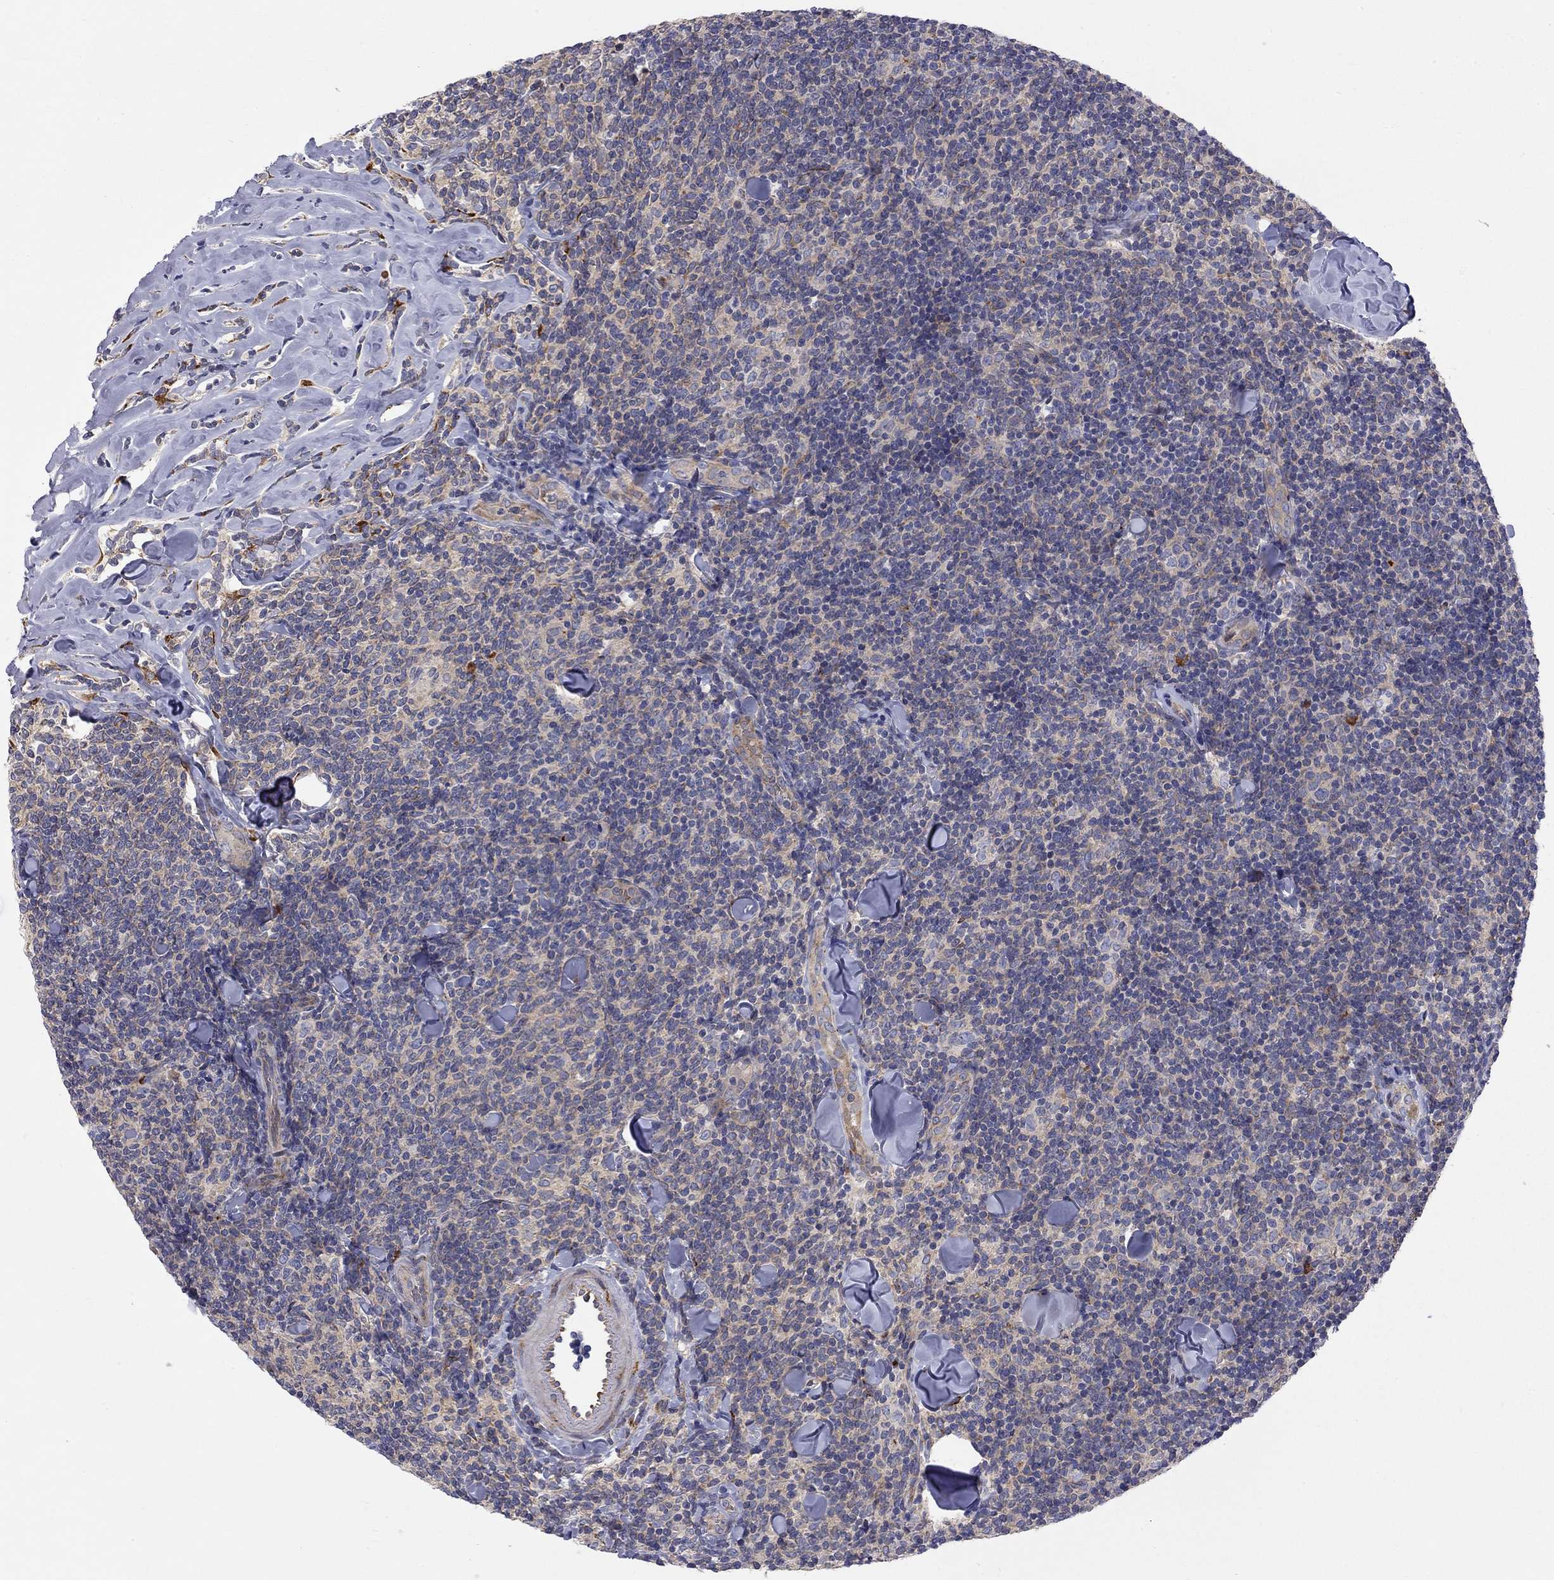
{"staining": {"intensity": "negative", "quantity": "none", "location": "none"}, "tissue": "lymphoma", "cell_type": "Tumor cells", "image_type": "cancer", "snomed": [{"axis": "morphology", "description": "Malignant lymphoma, non-Hodgkin's type, Low grade"}, {"axis": "topography", "description": "Lymph node"}], "caption": "Tumor cells show no significant positivity in low-grade malignant lymphoma, non-Hodgkin's type.", "gene": "CASTOR1", "patient": {"sex": "female", "age": 56}}